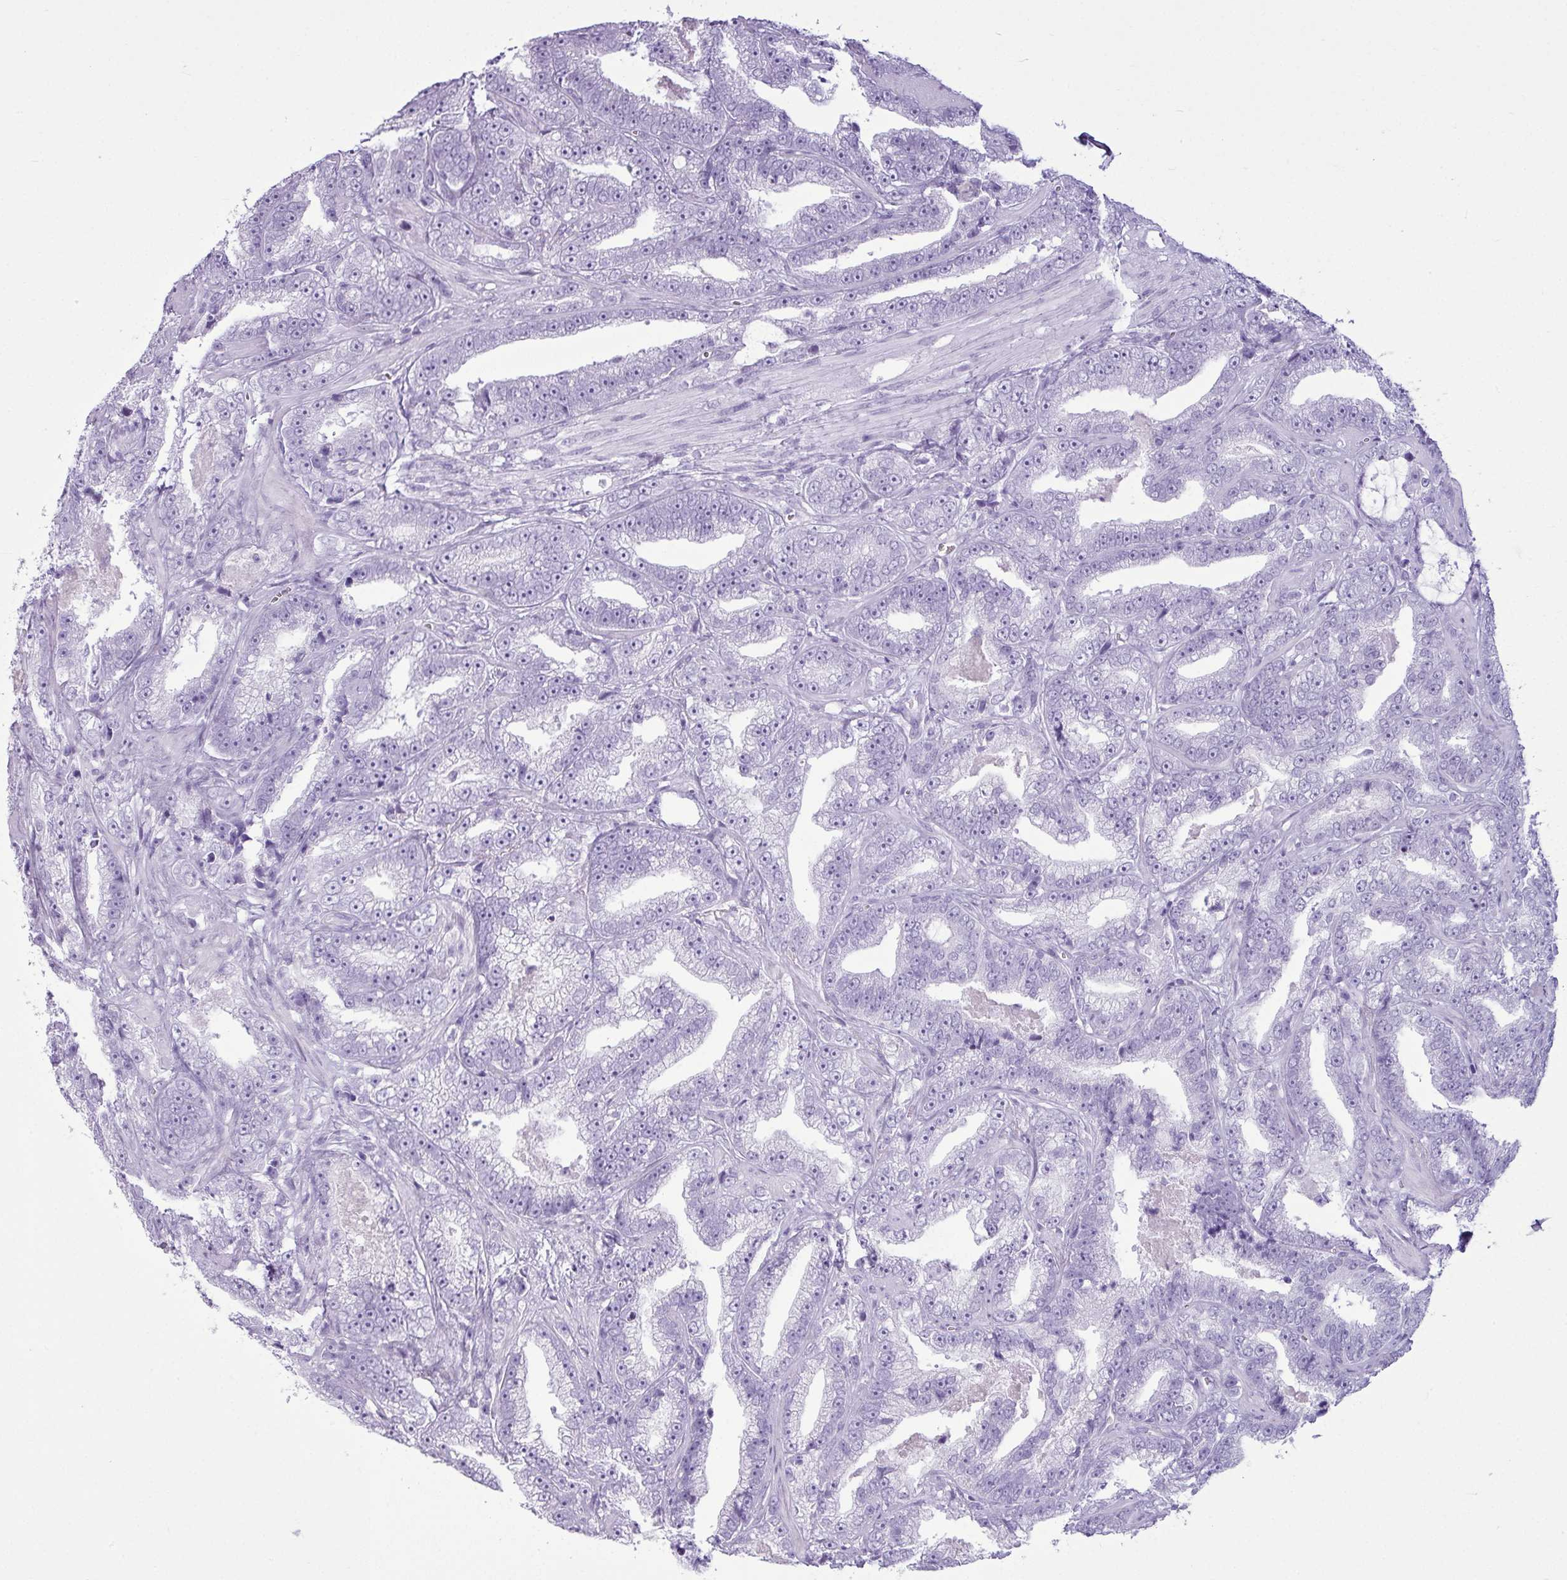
{"staining": {"intensity": "negative", "quantity": "none", "location": "none"}, "tissue": "prostate cancer", "cell_type": "Tumor cells", "image_type": "cancer", "snomed": [{"axis": "morphology", "description": "Adenocarcinoma, High grade"}, {"axis": "topography", "description": "Prostate and seminal vesicle, NOS"}], "caption": "Human prostate cancer (high-grade adenocarcinoma) stained for a protein using IHC shows no positivity in tumor cells.", "gene": "AMY1B", "patient": {"sex": "male", "age": 67}}